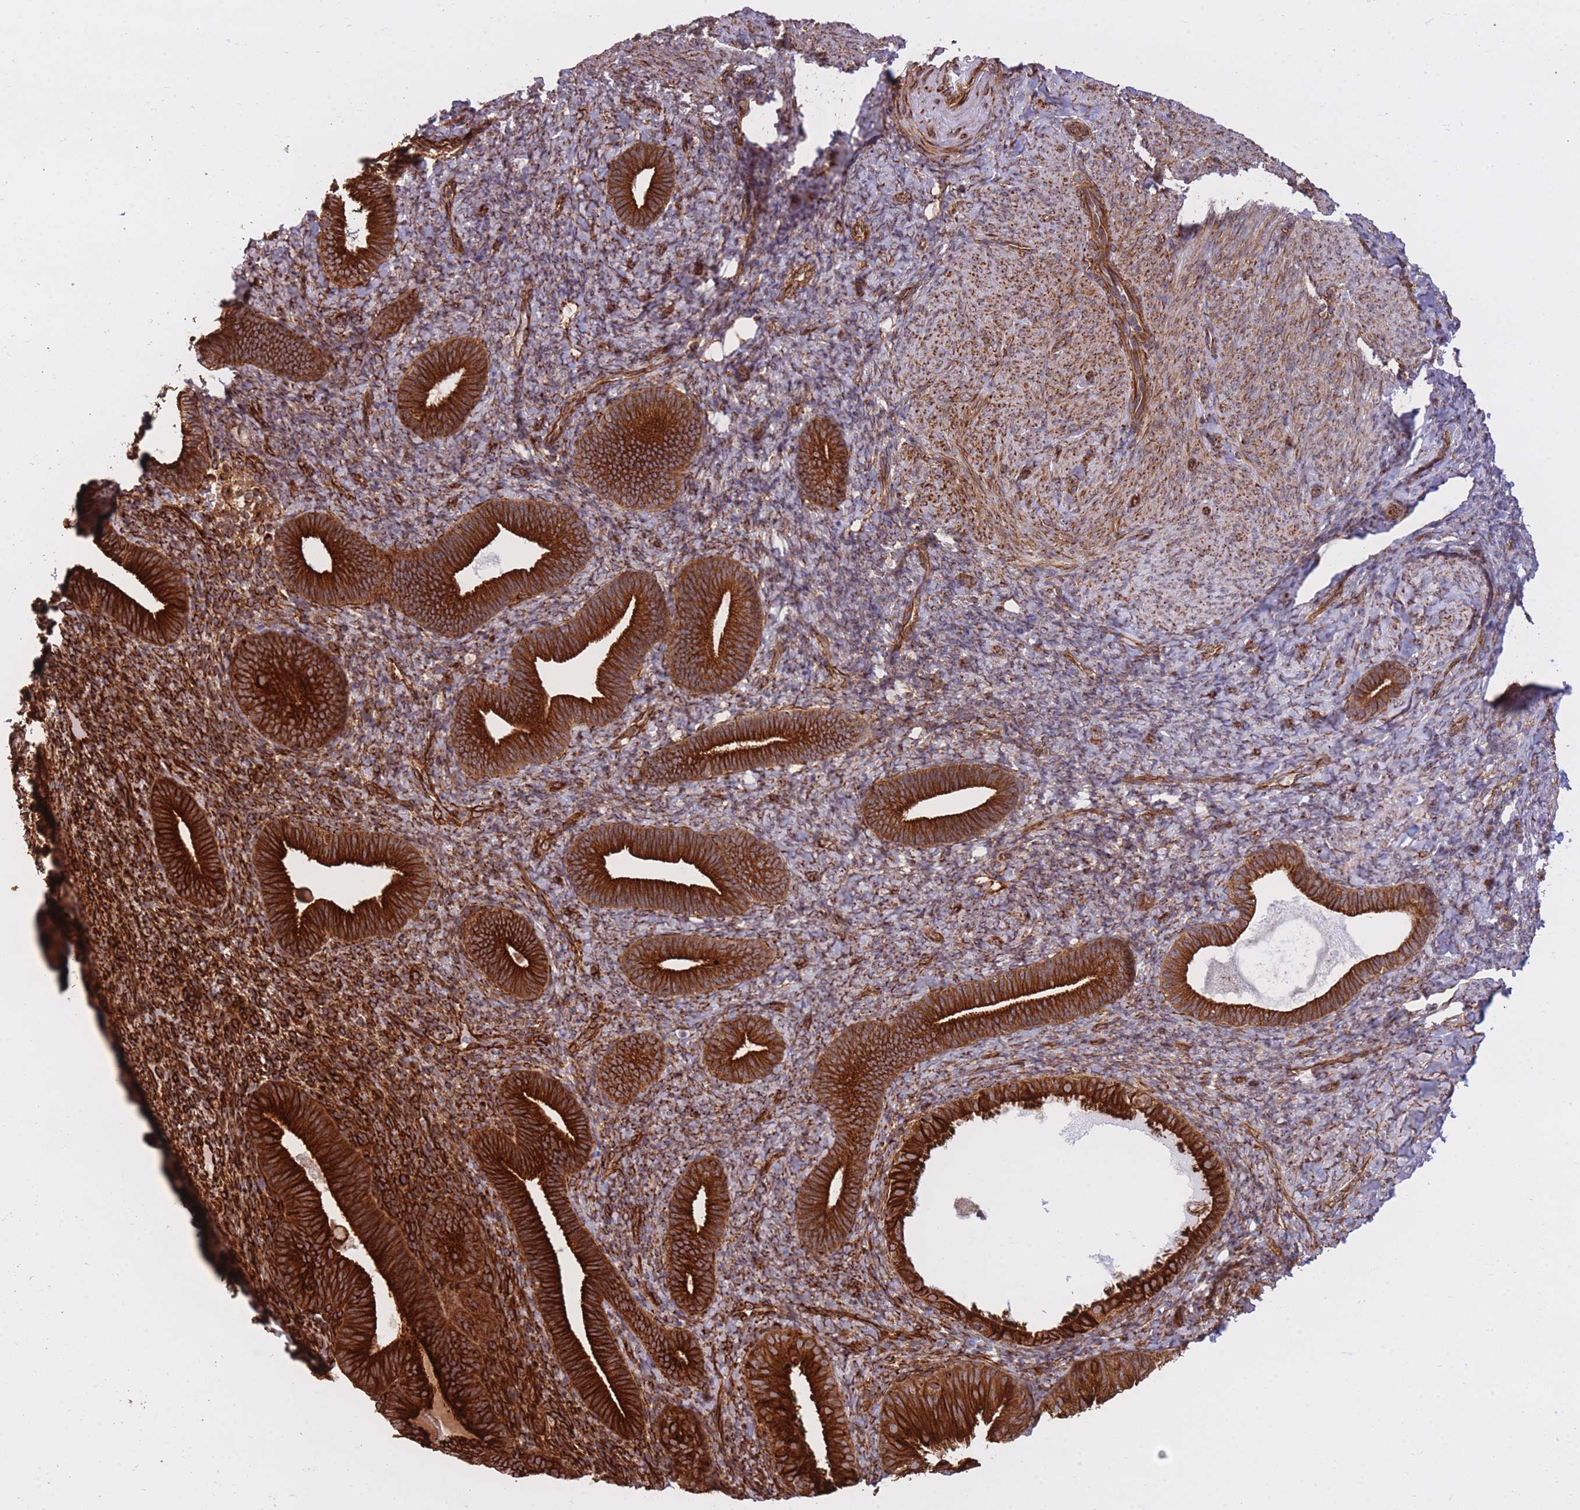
{"staining": {"intensity": "strong", "quantity": ">75%", "location": "cytoplasmic/membranous"}, "tissue": "endometrium", "cell_type": "Cells in endometrial stroma", "image_type": "normal", "snomed": [{"axis": "morphology", "description": "Normal tissue, NOS"}, {"axis": "topography", "description": "Endometrium"}], "caption": "High-magnification brightfield microscopy of unremarkable endometrium stained with DAB (brown) and counterstained with hematoxylin (blue). cells in endometrial stroma exhibit strong cytoplasmic/membranous expression is present in approximately>75% of cells.", "gene": "EXOSC8", "patient": {"sex": "female", "age": 65}}